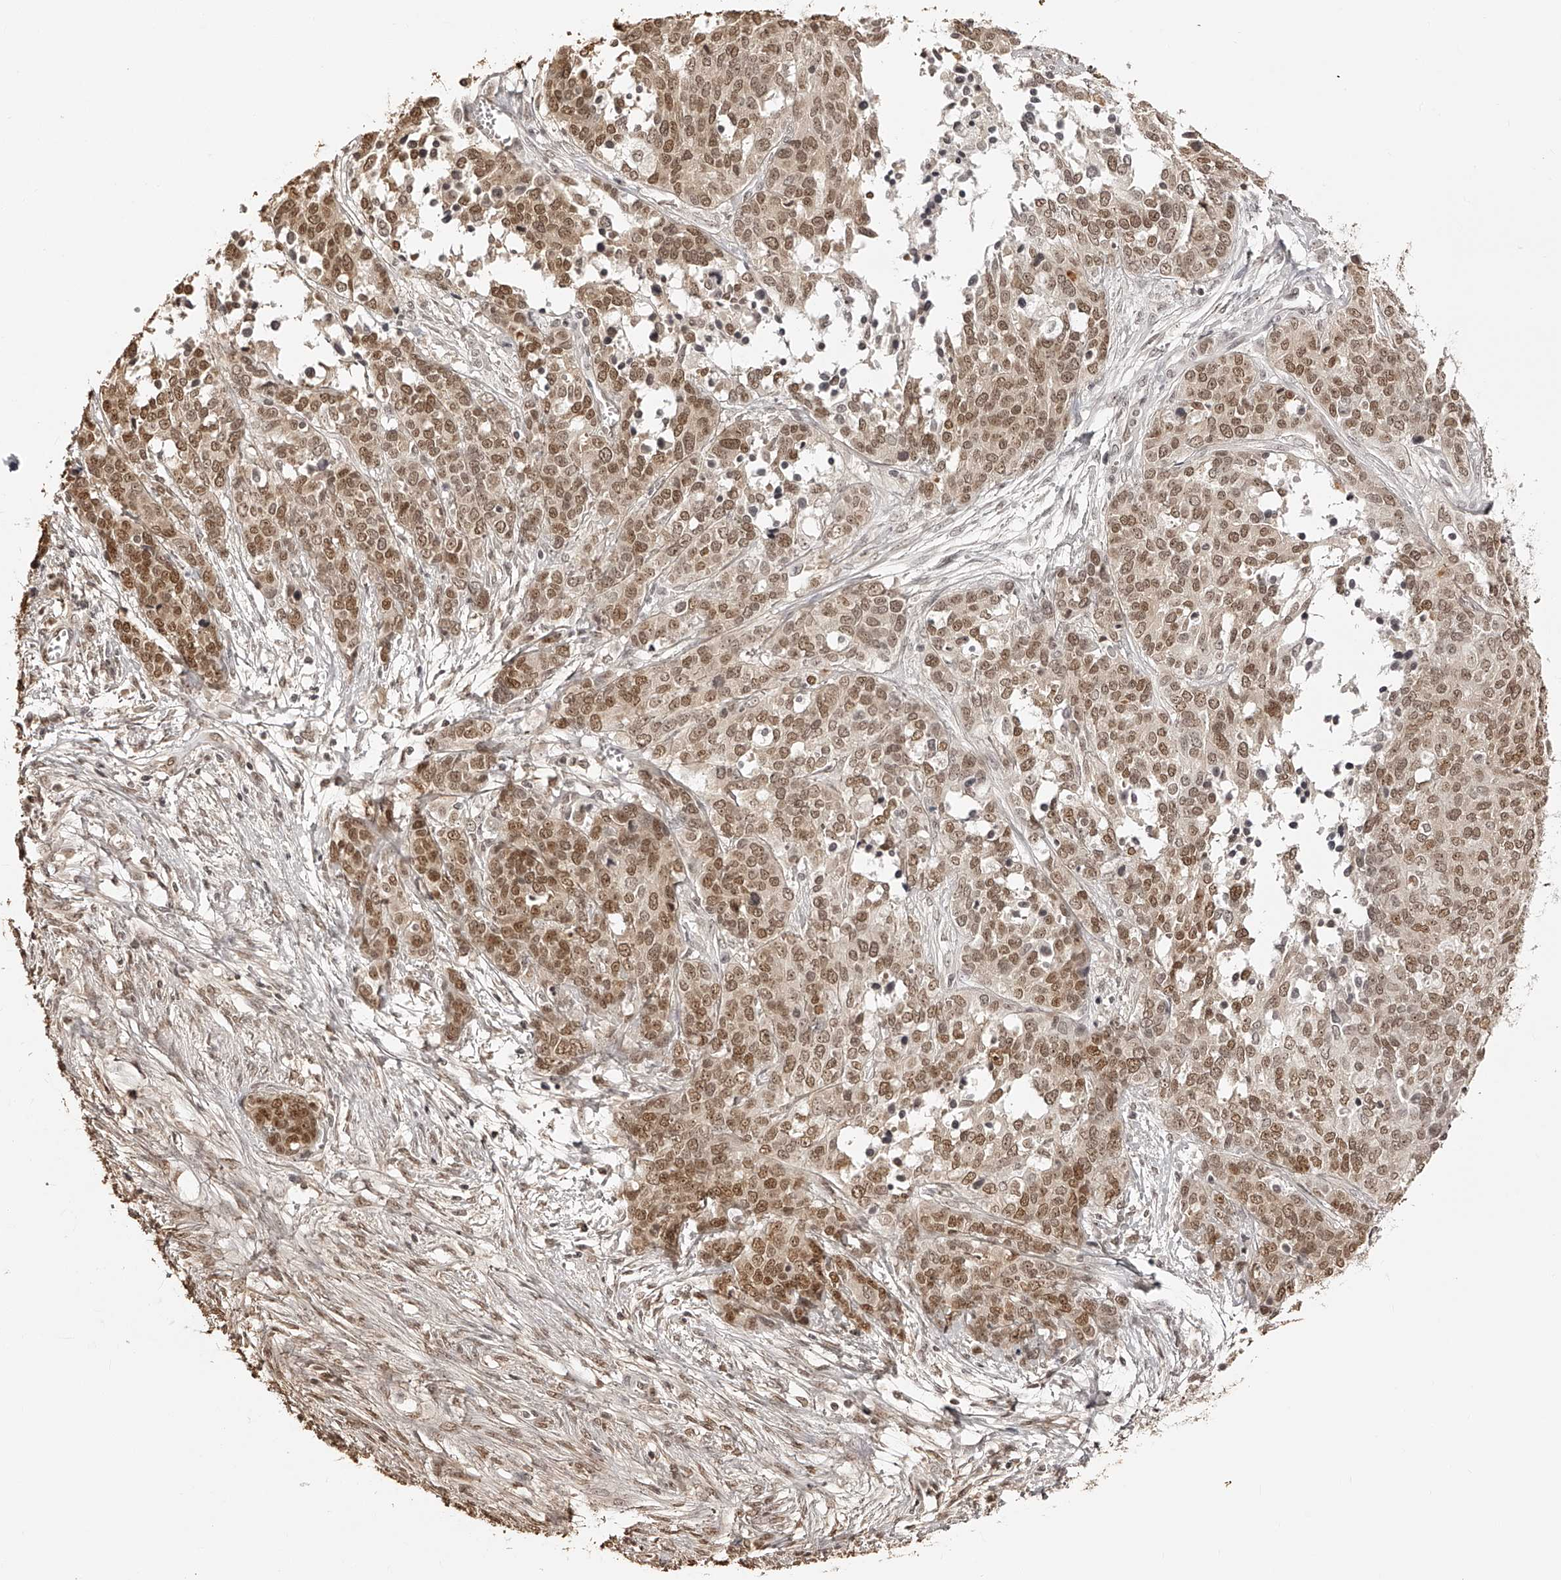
{"staining": {"intensity": "moderate", "quantity": ">75%", "location": "nuclear"}, "tissue": "ovarian cancer", "cell_type": "Tumor cells", "image_type": "cancer", "snomed": [{"axis": "morphology", "description": "Cystadenocarcinoma, serous, NOS"}, {"axis": "topography", "description": "Ovary"}], "caption": "Protein staining demonstrates moderate nuclear positivity in approximately >75% of tumor cells in ovarian cancer (serous cystadenocarcinoma). (DAB (3,3'-diaminobenzidine) IHC, brown staining for protein, blue staining for nuclei).", "gene": "ZNF503", "patient": {"sex": "female", "age": 44}}